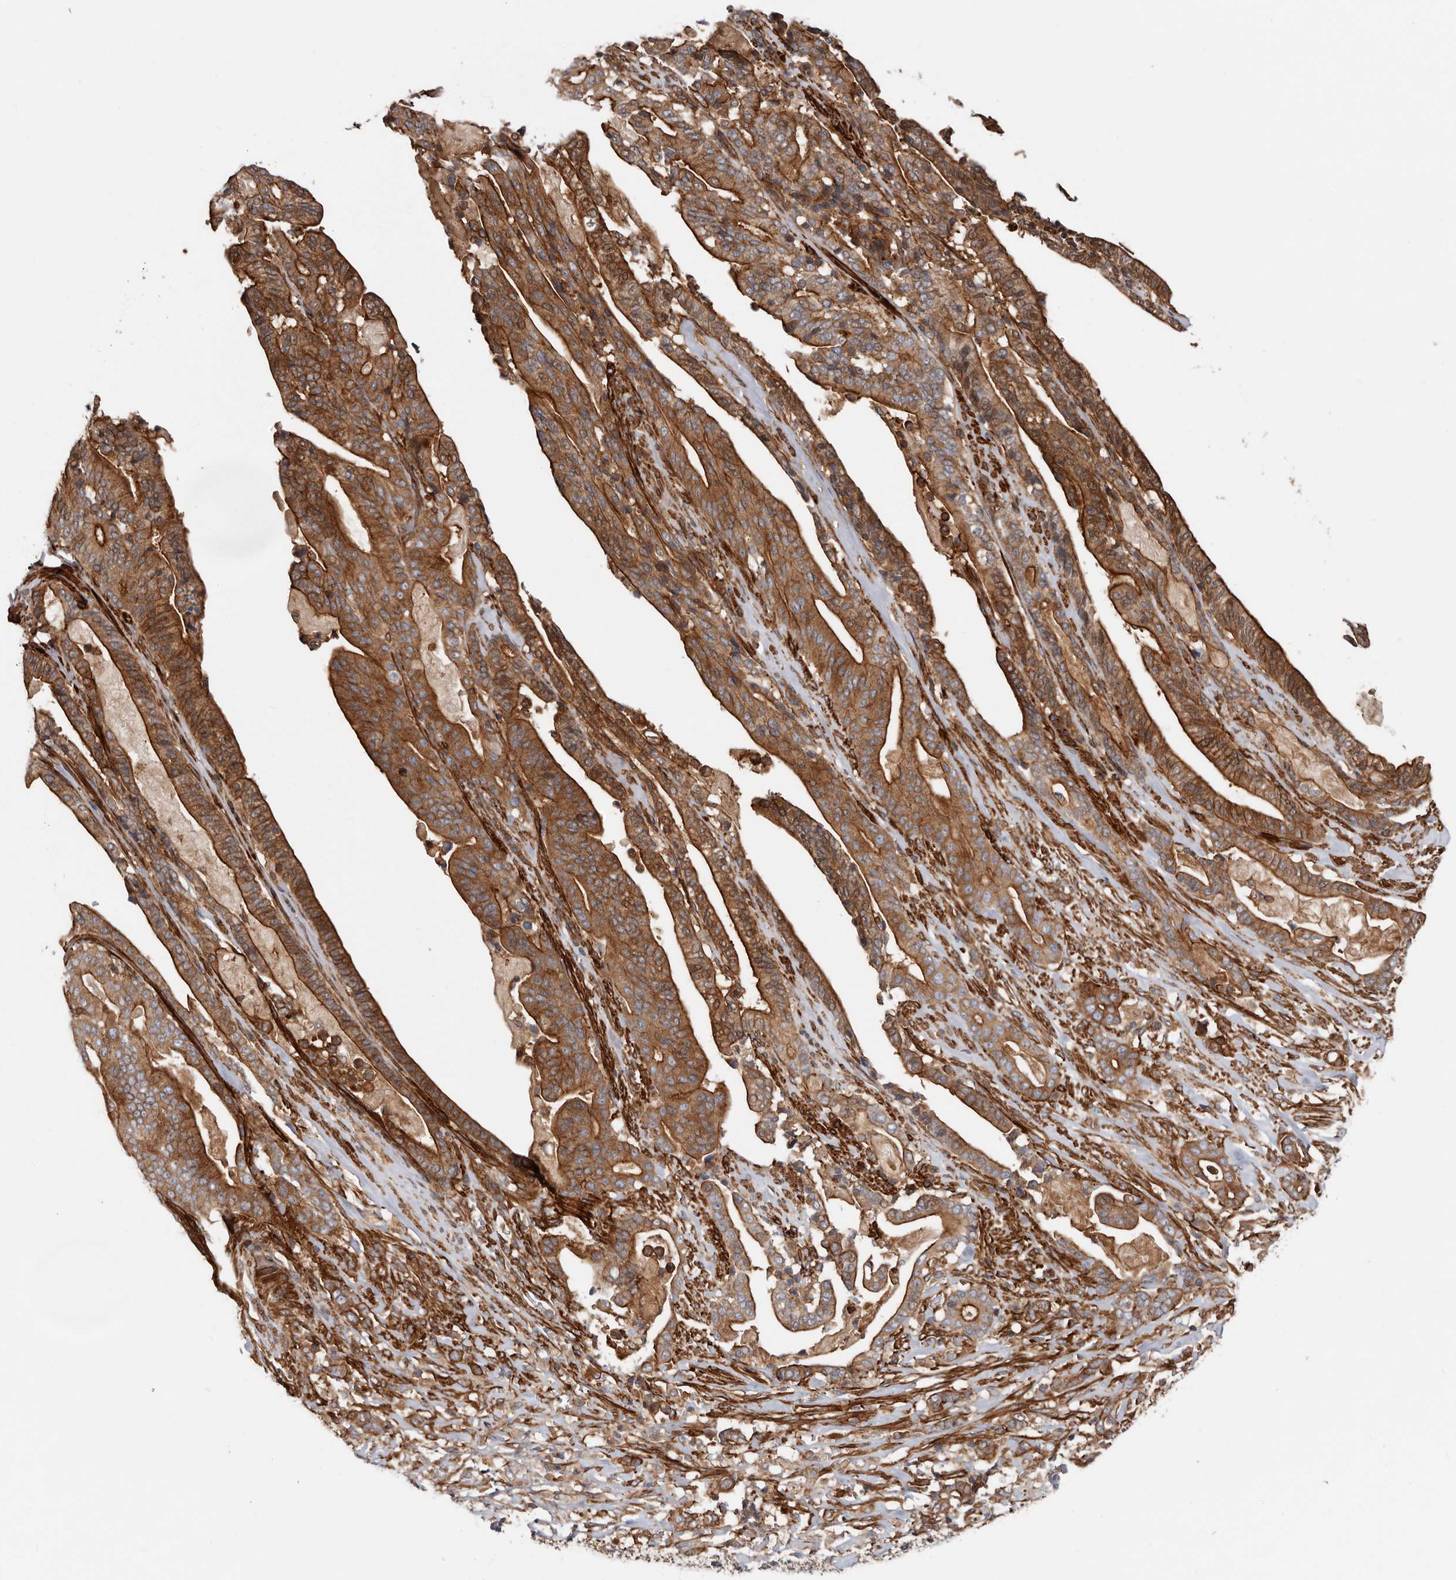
{"staining": {"intensity": "strong", "quantity": ">75%", "location": "cytoplasmic/membranous"}, "tissue": "pancreatic cancer", "cell_type": "Tumor cells", "image_type": "cancer", "snomed": [{"axis": "morphology", "description": "Adenocarcinoma, NOS"}, {"axis": "topography", "description": "Pancreas"}], "caption": "There is high levels of strong cytoplasmic/membranous staining in tumor cells of pancreatic cancer (adenocarcinoma), as demonstrated by immunohistochemical staining (brown color).", "gene": "TMC7", "patient": {"sex": "male", "age": 63}}